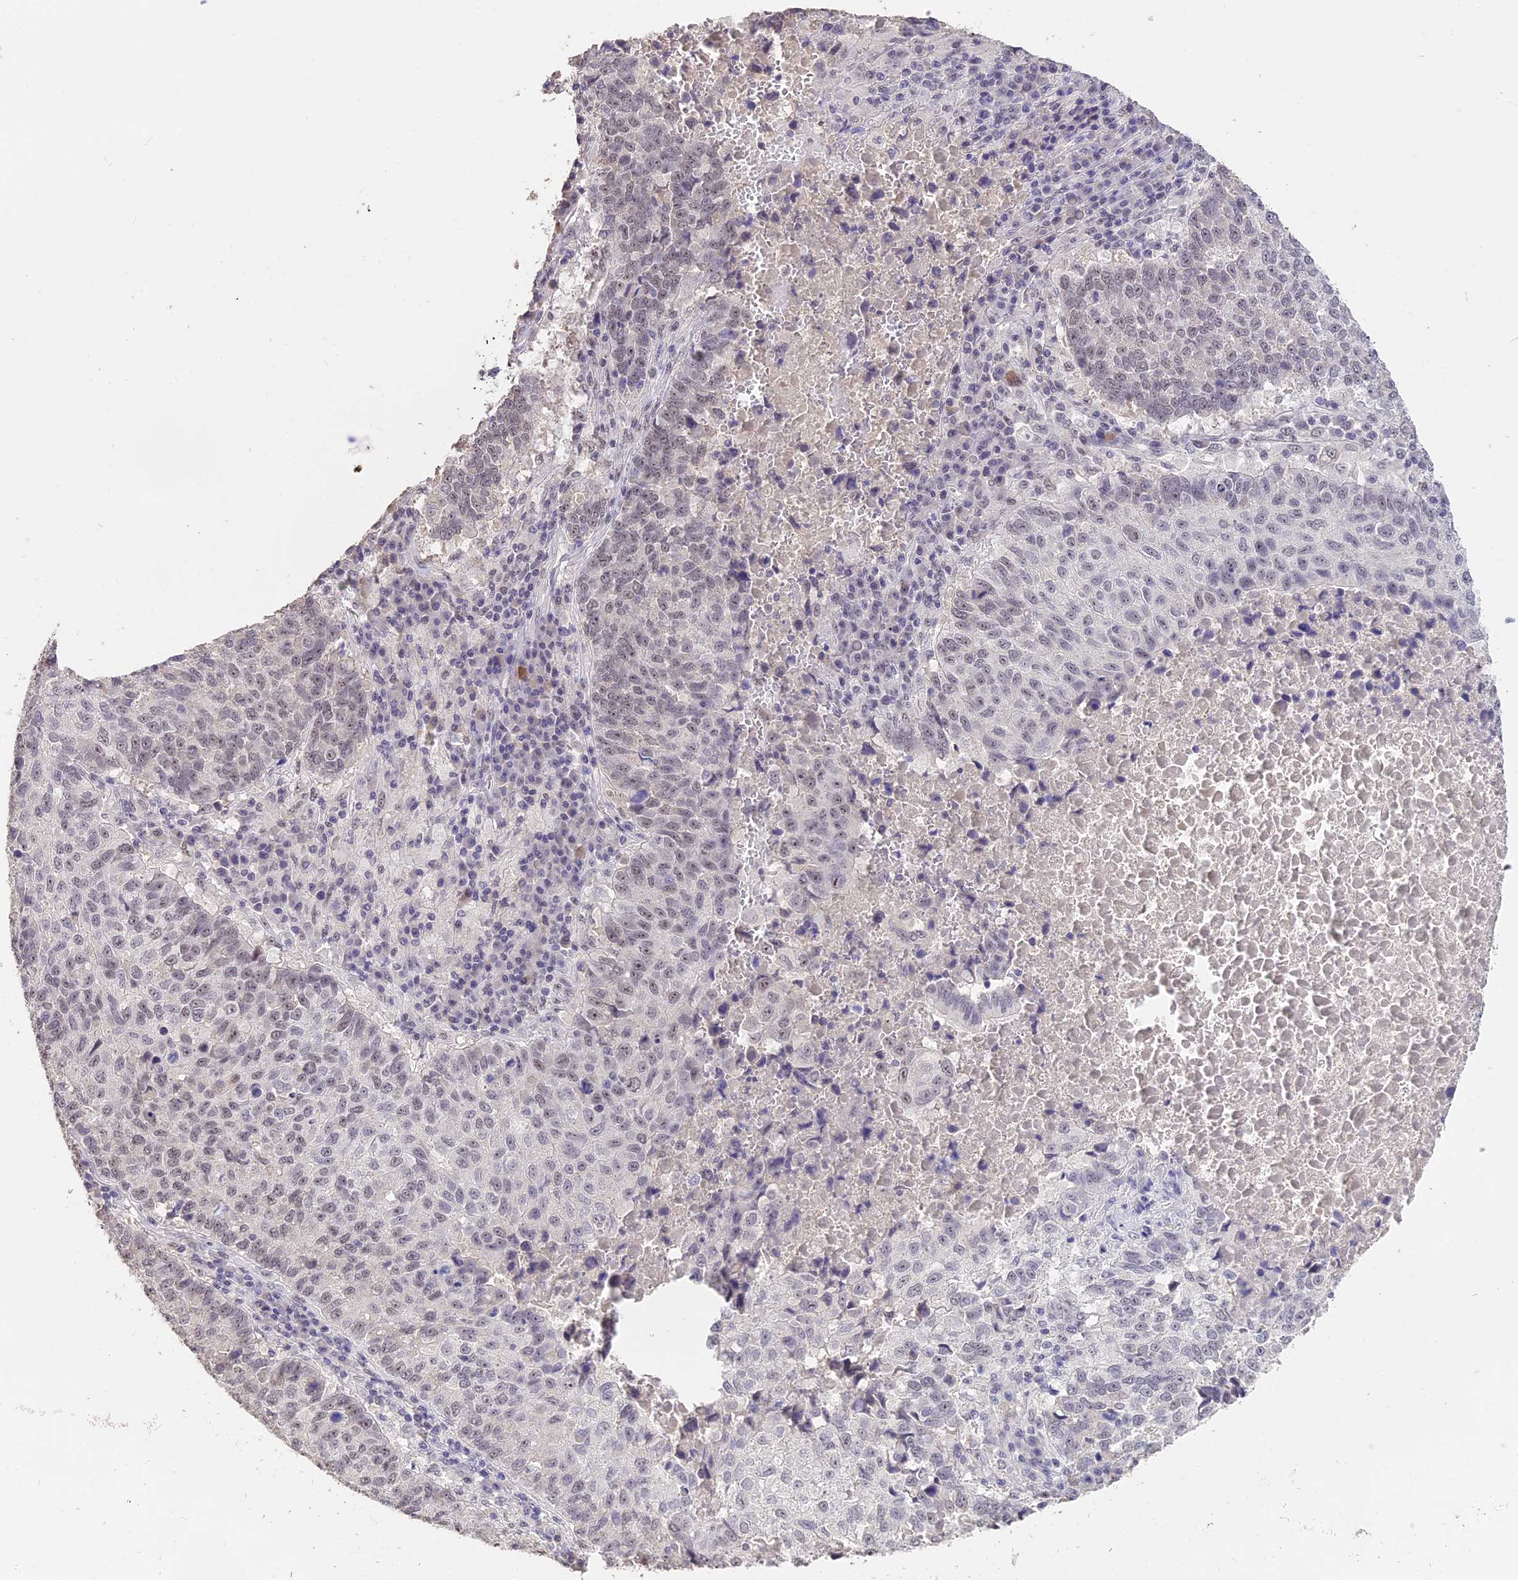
{"staining": {"intensity": "weak", "quantity": "<25%", "location": "nuclear"}, "tissue": "lung cancer", "cell_type": "Tumor cells", "image_type": "cancer", "snomed": [{"axis": "morphology", "description": "Squamous cell carcinoma, NOS"}, {"axis": "topography", "description": "Lung"}], "caption": "The immunohistochemistry (IHC) photomicrograph has no significant expression in tumor cells of lung cancer (squamous cell carcinoma) tissue.", "gene": "SETD2", "patient": {"sex": "male", "age": 73}}